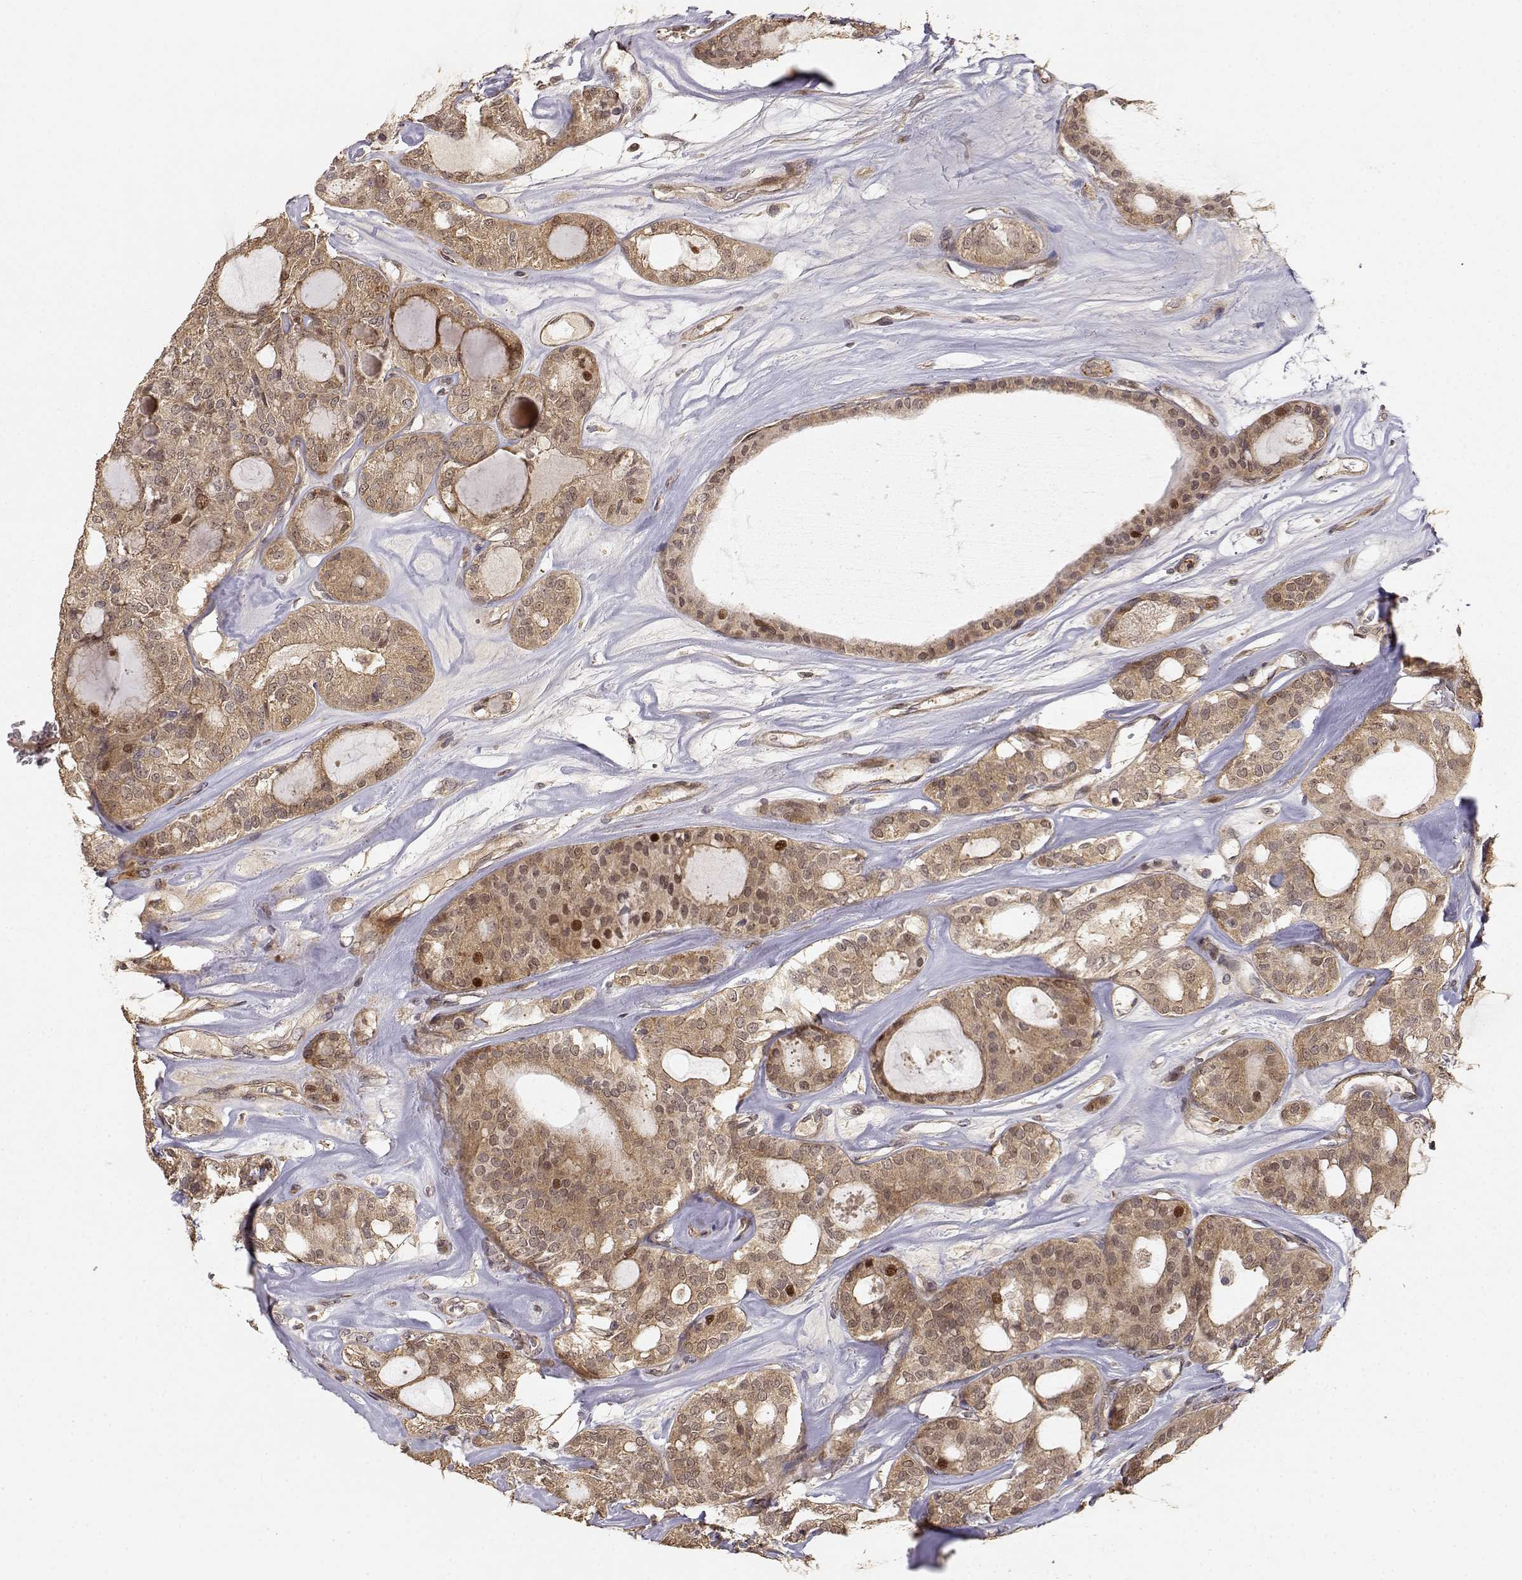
{"staining": {"intensity": "weak", "quantity": ">75%", "location": "cytoplasmic/membranous,nuclear"}, "tissue": "thyroid cancer", "cell_type": "Tumor cells", "image_type": "cancer", "snomed": [{"axis": "morphology", "description": "Follicular adenoma carcinoma, NOS"}, {"axis": "topography", "description": "Thyroid gland"}], "caption": "Immunohistochemical staining of human thyroid cancer shows low levels of weak cytoplasmic/membranous and nuclear positivity in about >75% of tumor cells.", "gene": "PICK1", "patient": {"sex": "male", "age": 75}}